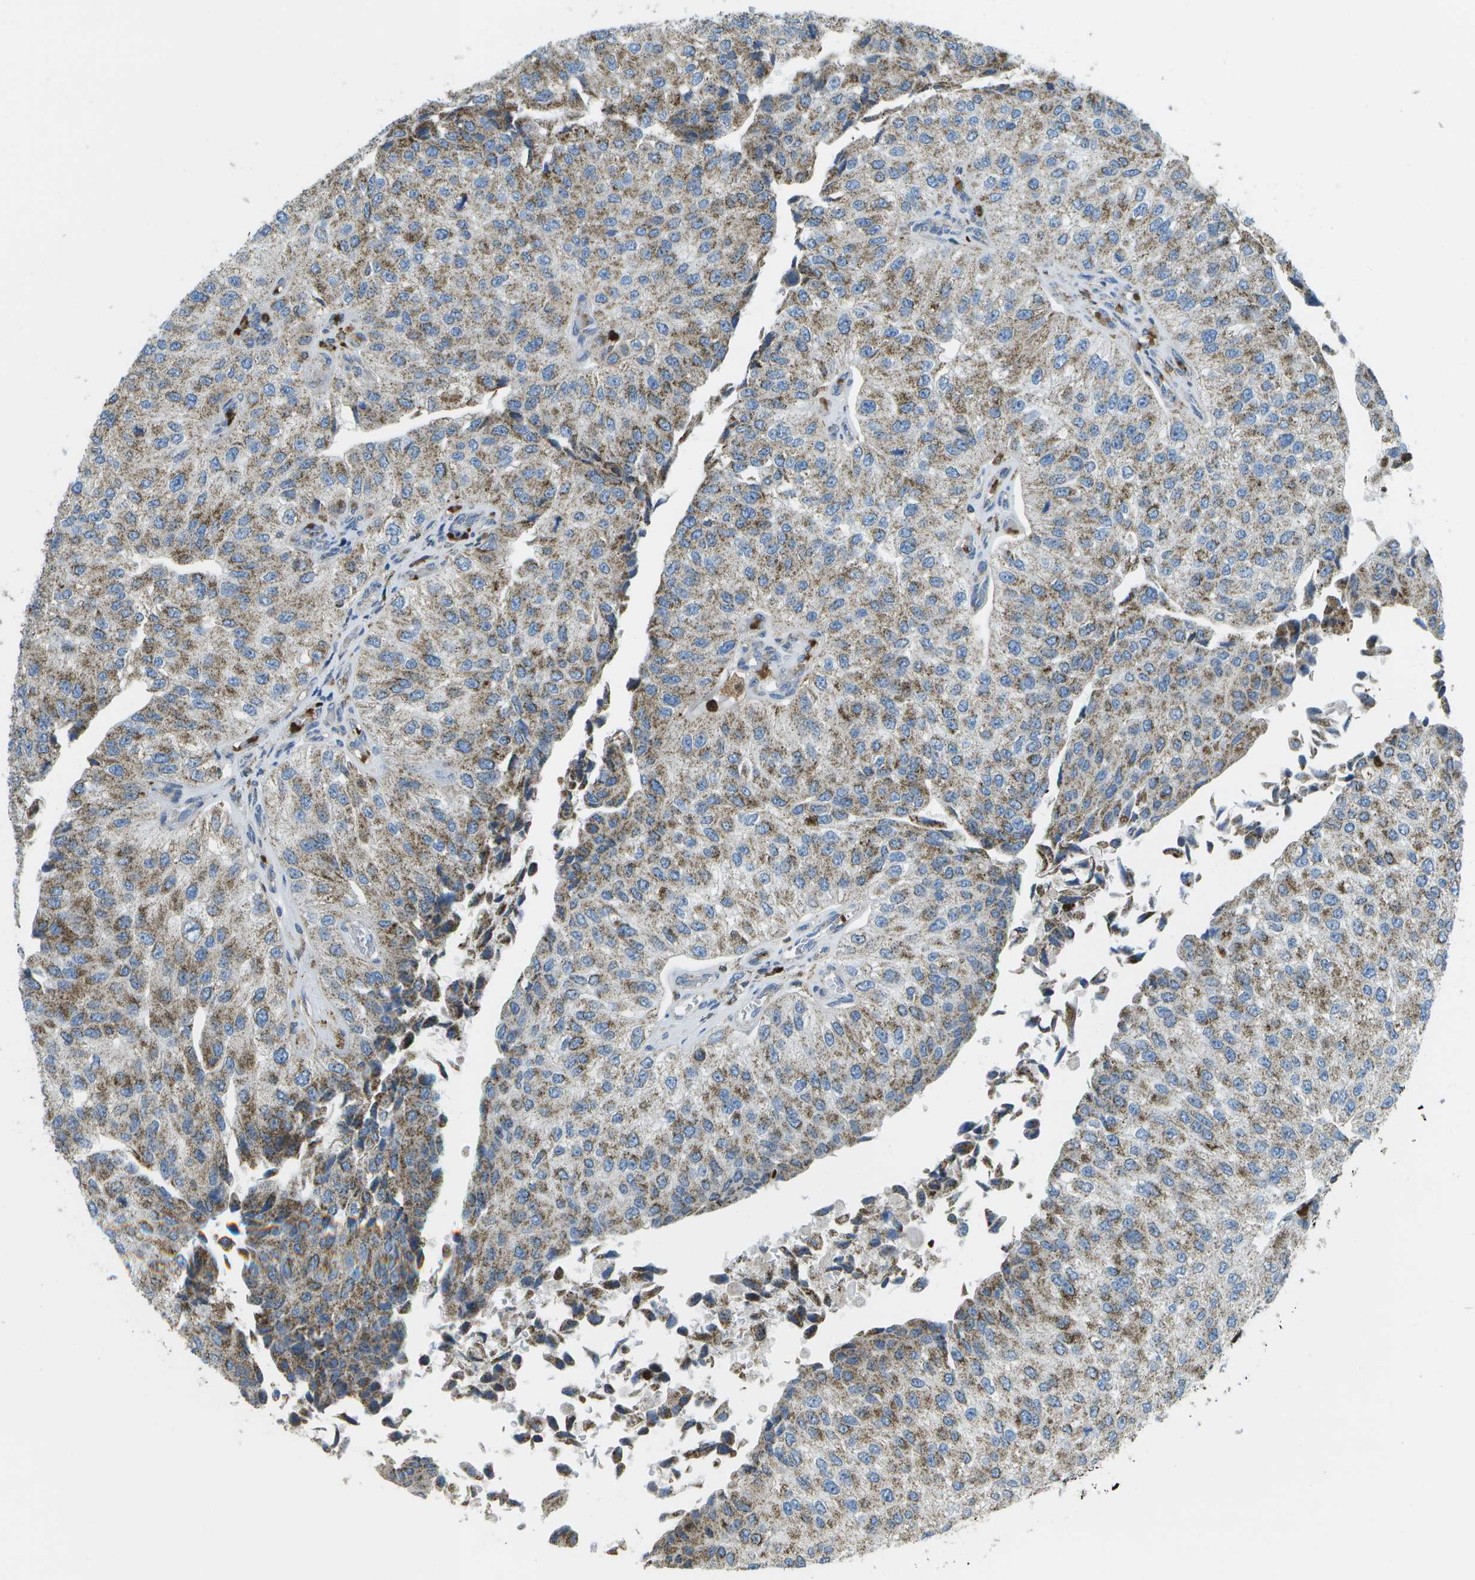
{"staining": {"intensity": "moderate", "quantity": ">75%", "location": "cytoplasmic/membranous"}, "tissue": "urothelial cancer", "cell_type": "Tumor cells", "image_type": "cancer", "snomed": [{"axis": "morphology", "description": "Urothelial carcinoma, High grade"}, {"axis": "topography", "description": "Kidney"}, {"axis": "topography", "description": "Urinary bladder"}], "caption": "High-grade urothelial carcinoma tissue shows moderate cytoplasmic/membranous expression in about >75% of tumor cells, visualized by immunohistochemistry. (DAB (3,3'-diaminobenzidine) IHC with brightfield microscopy, high magnification).", "gene": "CACHD1", "patient": {"sex": "male", "age": 77}}